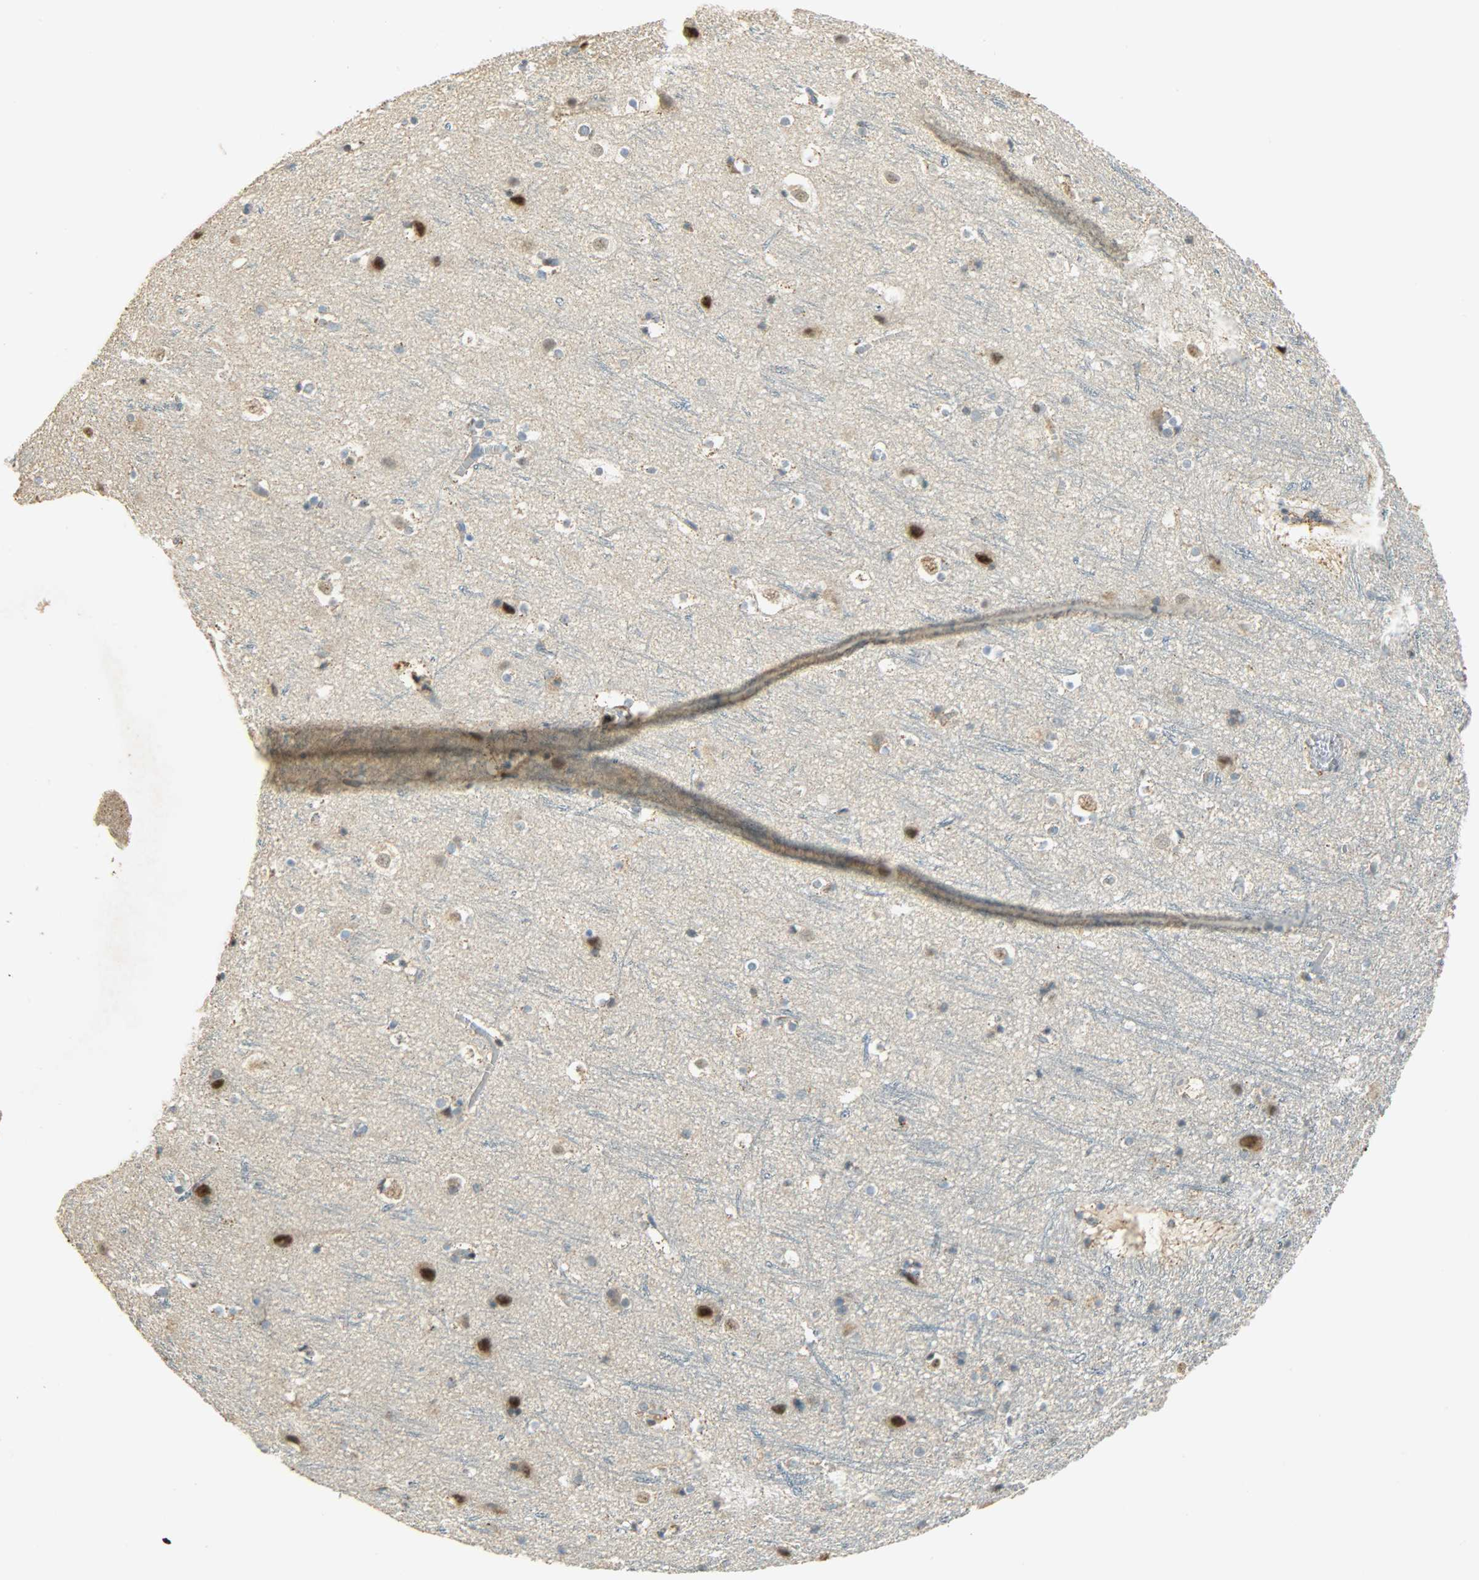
{"staining": {"intensity": "negative", "quantity": "none", "location": "none"}, "tissue": "cerebral cortex", "cell_type": "Endothelial cells", "image_type": "normal", "snomed": [{"axis": "morphology", "description": "Normal tissue, NOS"}, {"axis": "topography", "description": "Cerebral cortex"}], "caption": "A high-resolution histopathology image shows immunohistochemistry staining of benign cerebral cortex, which demonstrates no significant expression in endothelial cells.", "gene": "HDHD5", "patient": {"sex": "male", "age": 45}}